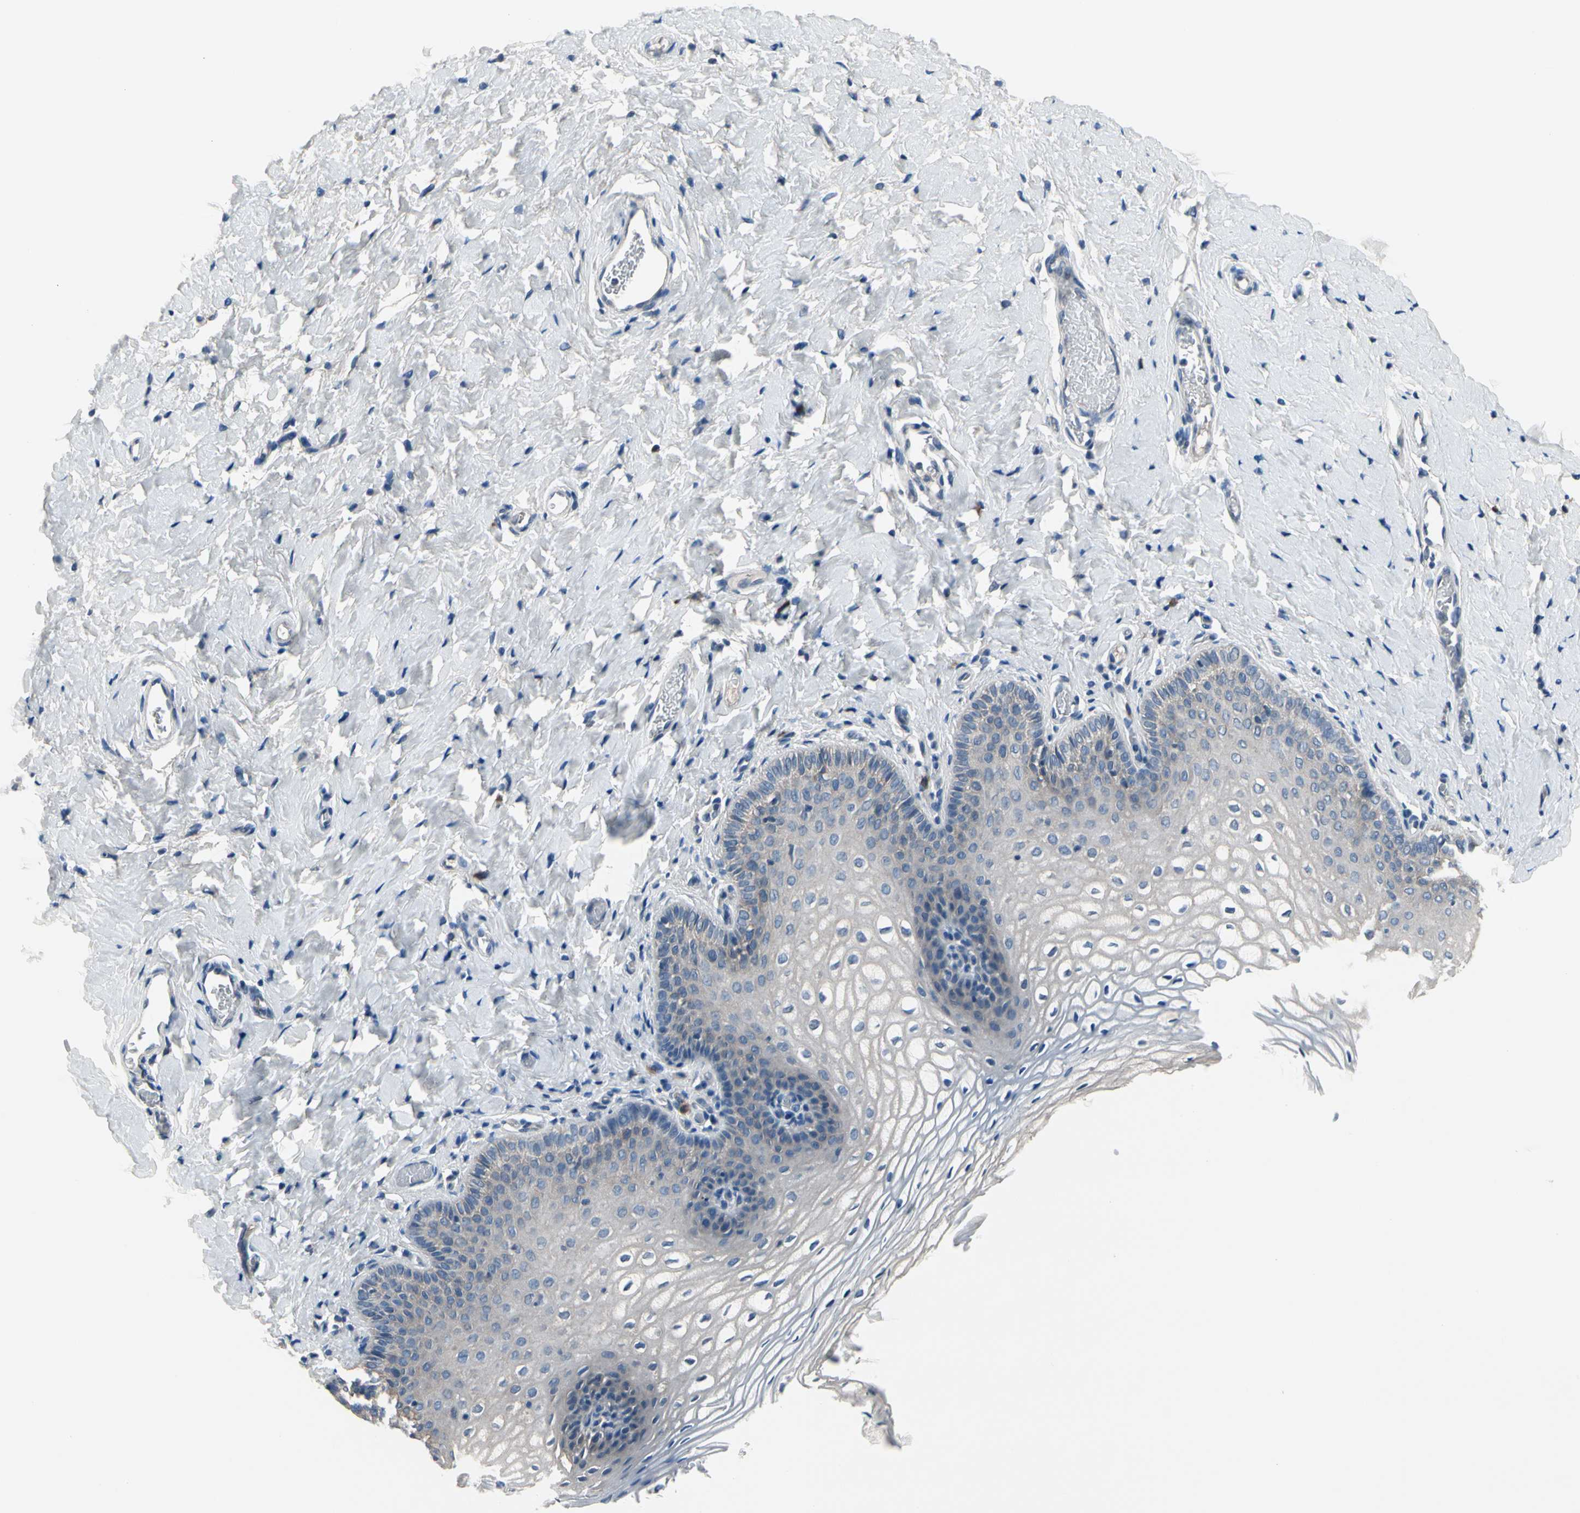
{"staining": {"intensity": "negative", "quantity": "none", "location": "none"}, "tissue": "vagina", "cell_type": "Squamous epithelial cells", "image_type": "normal", "snomed": [{"axis": "morphology", "description": "Normal tissue, NOS"}, {"axis": "topography", "description": "Vagina"}], "caption": "IHC photomicrograph of normal vagina: human vagina stained with DAB (3,3'-diaminobenzidine) shows no significant protein staining in squamous epithelial cells. (IHC, brightfield microscopy, high magnification).", "gene": "SELENOK", "patient": {"sex": "female", "age": 55}}